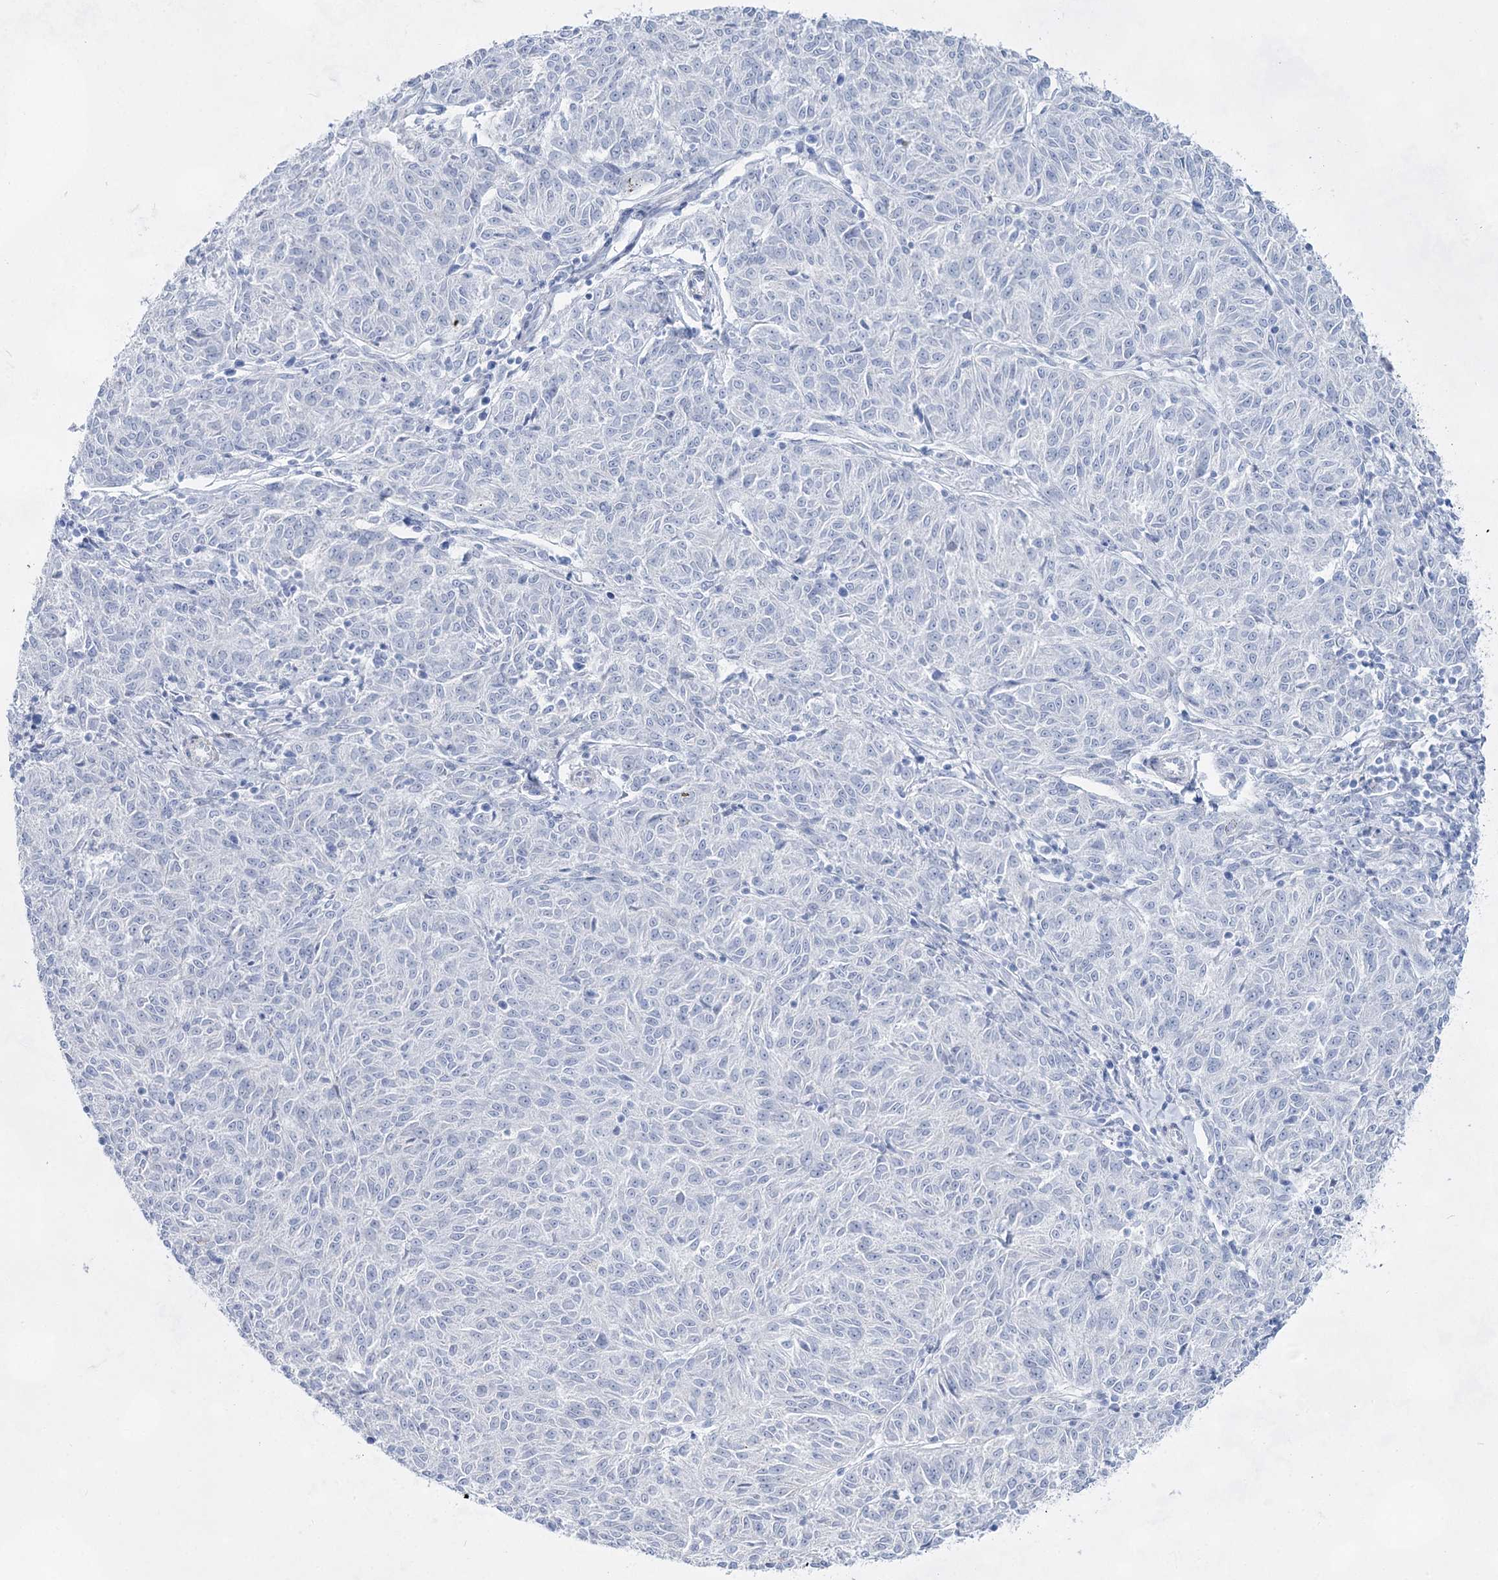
{"staining": {"intensity": "negative", "quantity": "none", "location": "none"}, "tissue": "melanoma", "cell_type": "Tumor cells", "image_type": "cancer", "snomed": [{"axis": "morphology", "description": "Malignant melanoma, NOS"}, {"axis": "topography", "description": "Skin"}], "caption": "Immunohistochemical staining of melanoma shows no significant expression in tumor cells. The staining was performed using DAB (3,3'-diaminobenzidine) to visualize the protein expression in brown, while the nuclei were stained in blue with hematoxylin (Magnification: 20x).", "gene": "ACRV1", "patient": {"sex": "female", "age": 72}}